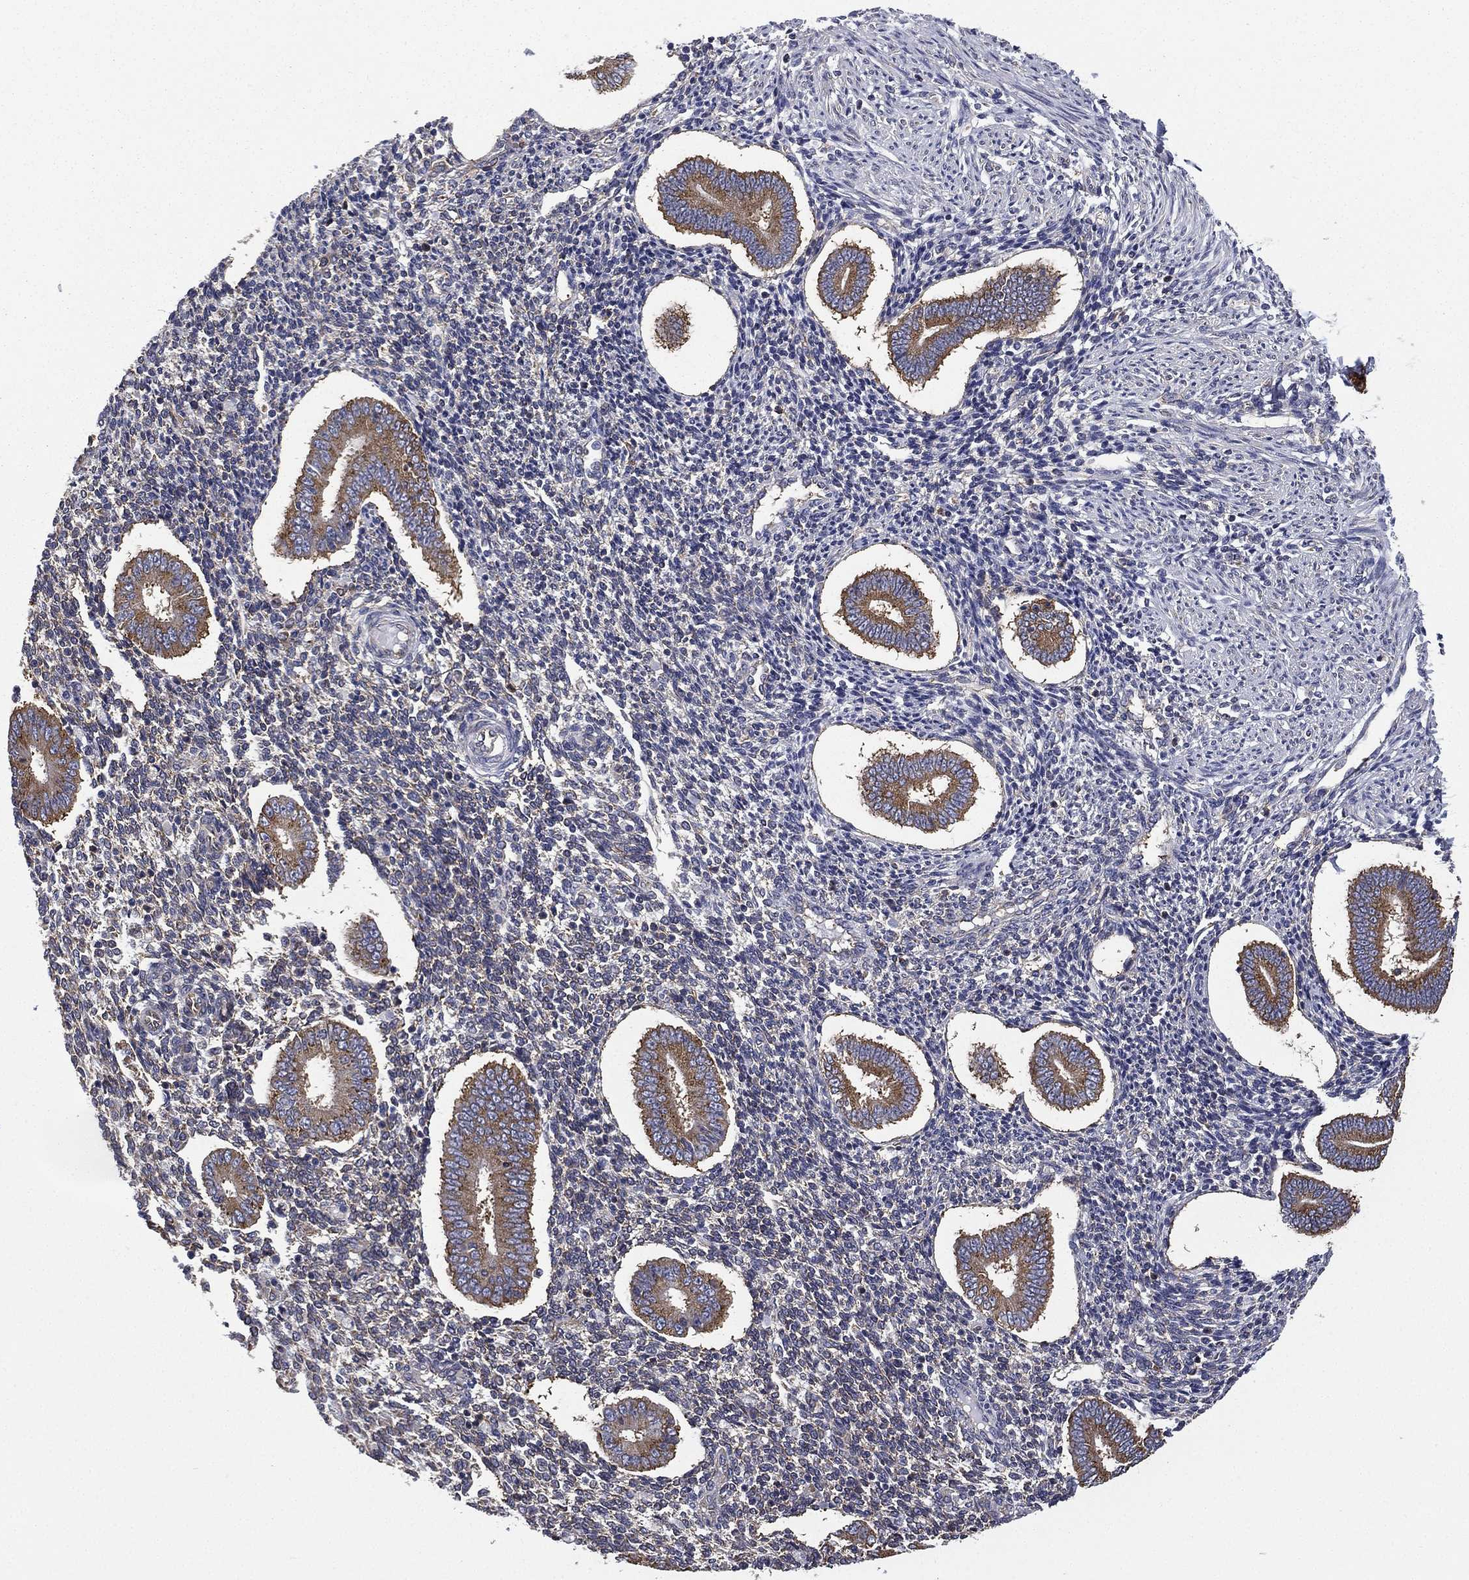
{"staining": {"intensity": "negative", "quantity": "none", "location": "none"}, "tissue": "endometrium", "cell_type": "Cells in endometrial stroma", "image_type": "normal", "snomed": [{"axis": "morphology", "description": "Normal tissue, NOS"}, {"axis": "topography", "description": "Endometrium"}], "caption": "High power microscopy photomicrograph of an immunohistochemistry histopathology image of normal endometrium, revealing no significant expression in cells in endometrial stroma. The staining is performed using DAB brown chromogen with nuclei counter-stained in using hematoxylin.", "gene": "FARSA", "patient": {"sex": "female", "age": 40}}